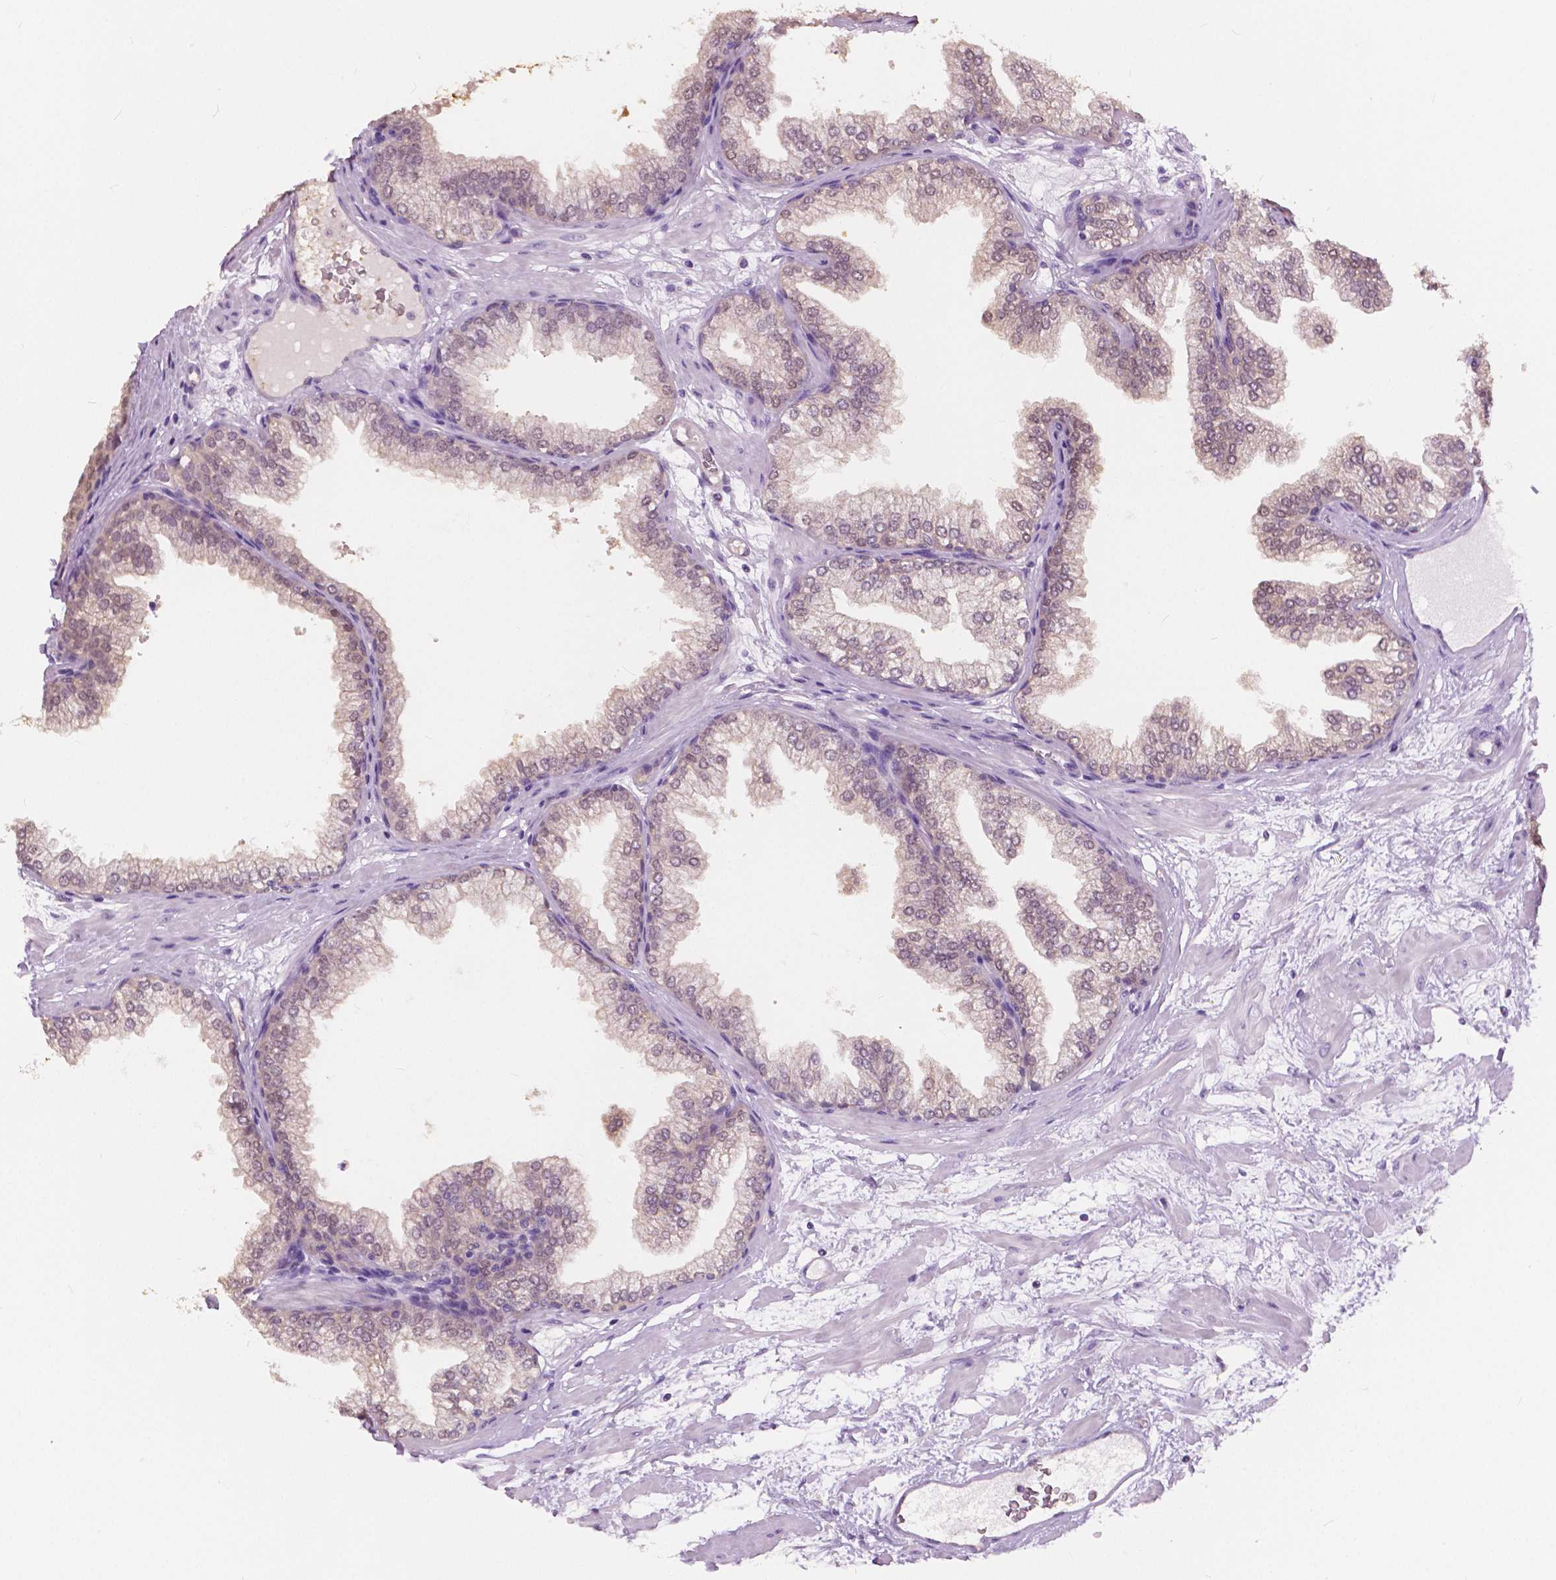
{"staining": {"intensity": "weak", "quantity": "25%-75%", "location": "cytoplasmic/membranous"}, "tissue": "prostate", "cell_type": "Glandular cells", "image_type": "normal", "snomed": [{"axis": "morphology", "description": "Normal tissue, NOS"}, {"axis": "topography", "description": "Prostate"}], "caption": "Immunohistochemical staining of normal prostate exhibits low levels of weak cytoplasmic/membranous staining in approximately 25%-75% of glandular cells.", "gene": "TKFC", "patient": {"sex": "male", "age": 37}}